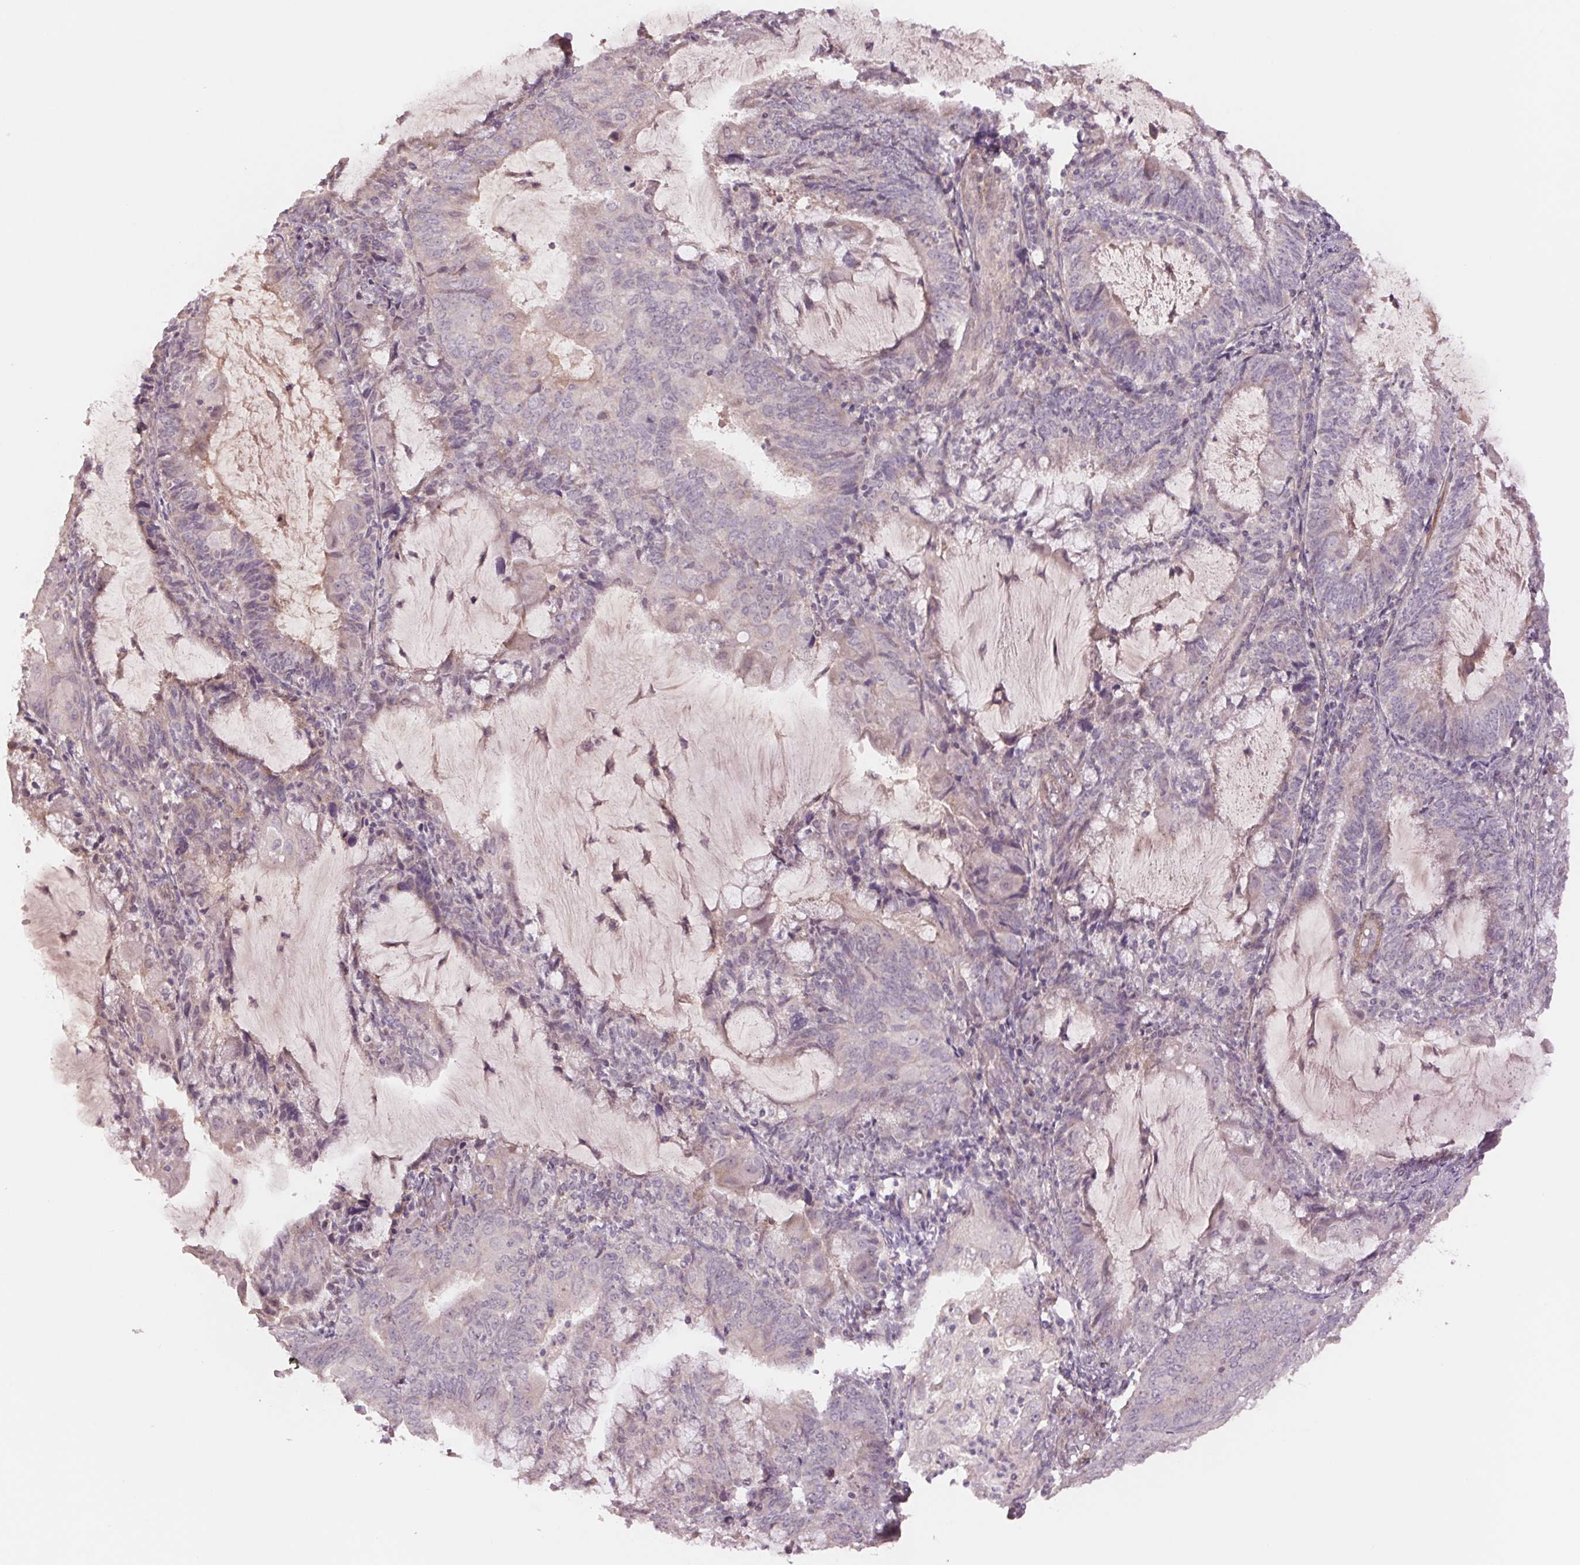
{"staining": {"intensity": "negative", "quantity": "none", "location": "none"}, "tissue": "endometrial cancer", "cell_type": "Tumor cells", "image_type": "cancer", "snomed": [{"axis": "morphology", "description": "Adenocarcinoma, NOS"}, {"axis": "topography", "description": "Endometrium"}], "caption": "A histopathology image of endometrial cancer stained for a protein shows no brown staining in tumor cells.", "gene": "PPIA", "patient": {"sex": "female", "age": 81}}